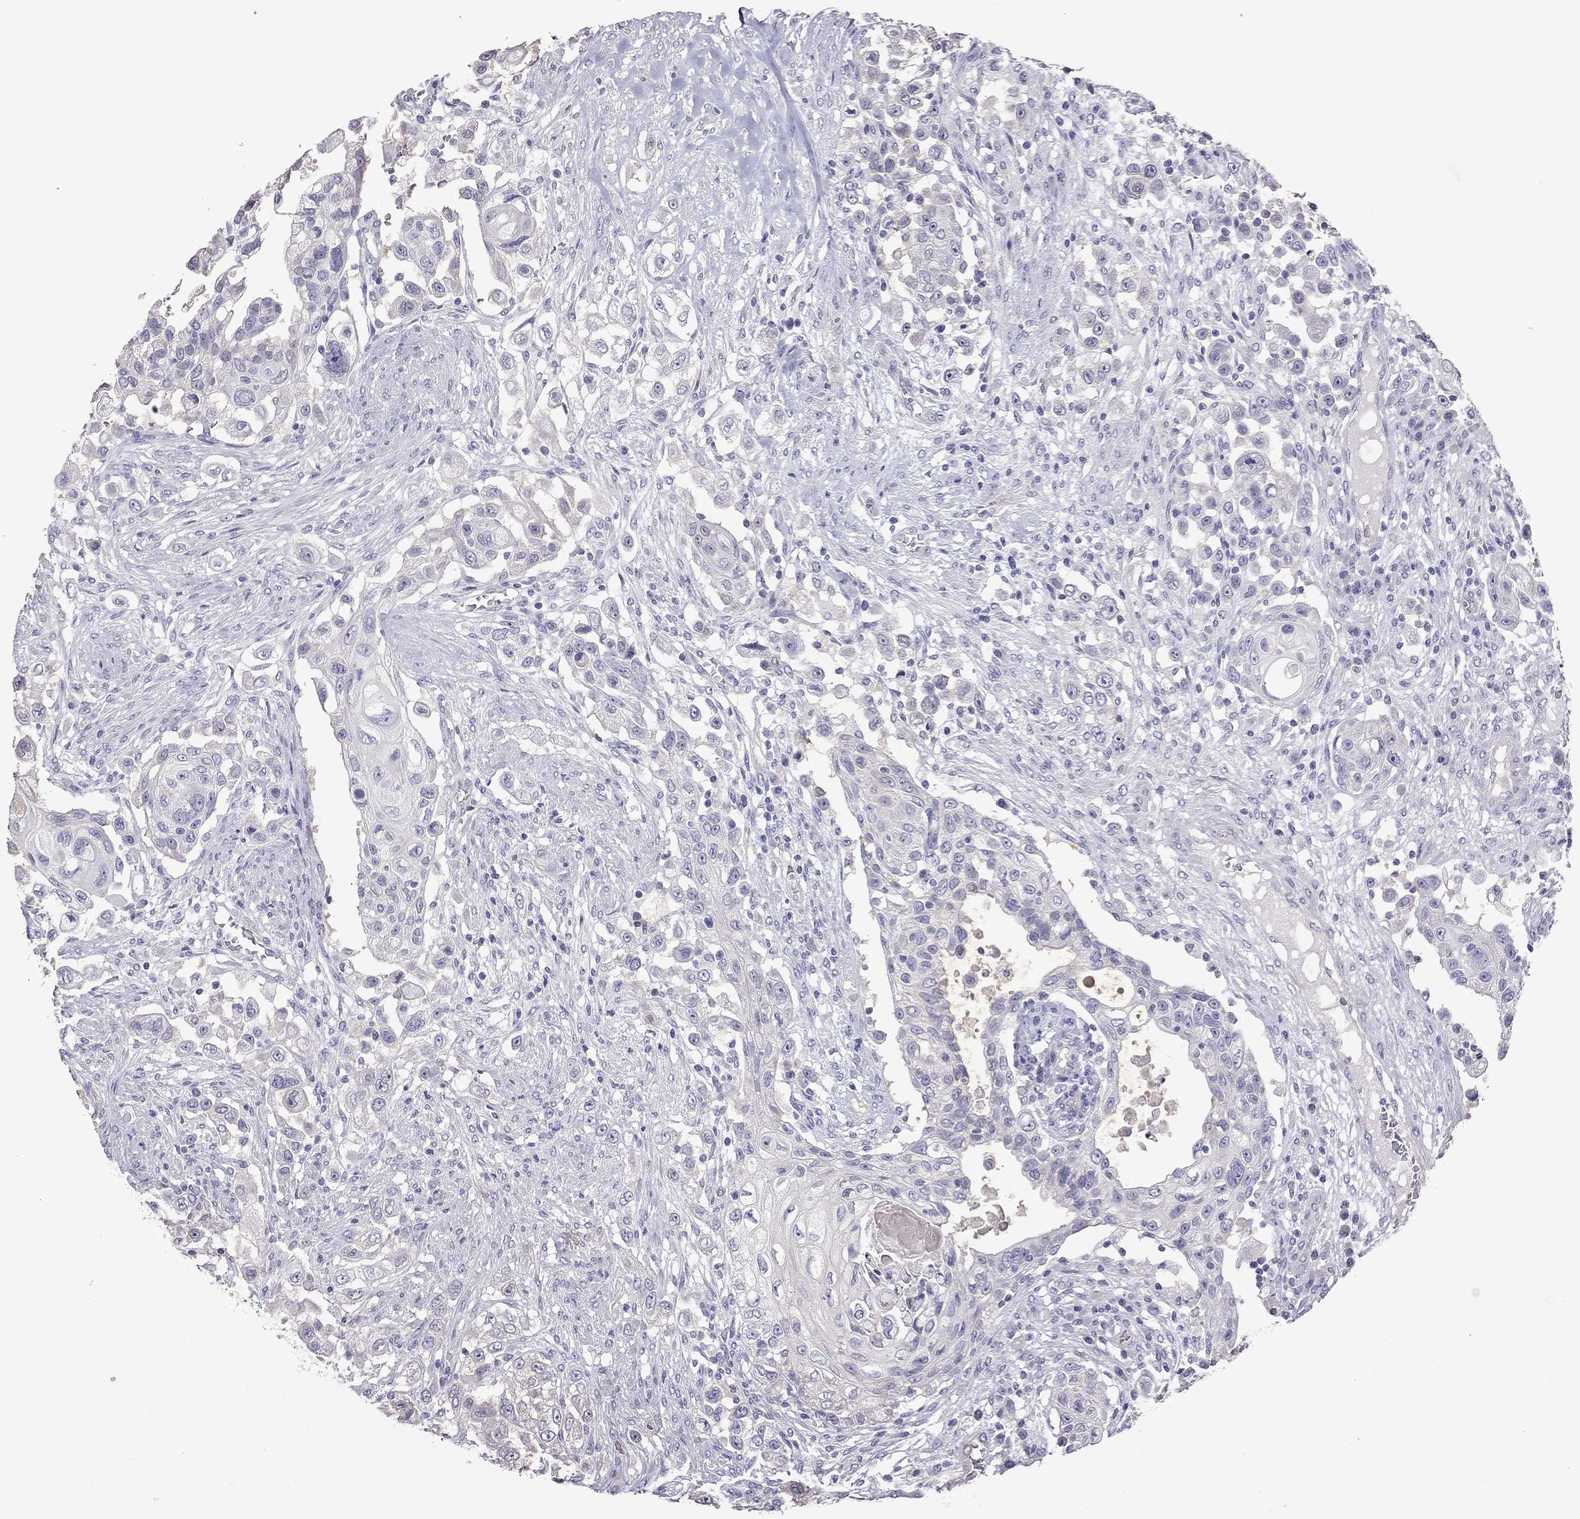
{"staining": {"intensity": "negative", "quantity": "none", "location": "none"}, "tissue": "urothelial cancer", "cell_type": "Tumor cells", "image_type": "cancer", "snomed": [{"axis": "morphology", "description": "Urothelial carcinoma, High grade"}, {"axis": "topography", "description": "Urinary bladder"}], "caption": "Immunohistochemistry micrograph of human high-grade urothelial carcinoma stained for a protein (brown), which shows no staining in tumor cells.", "gene": "FEZ1", "patient": {"sex": "female", "age": 56}}